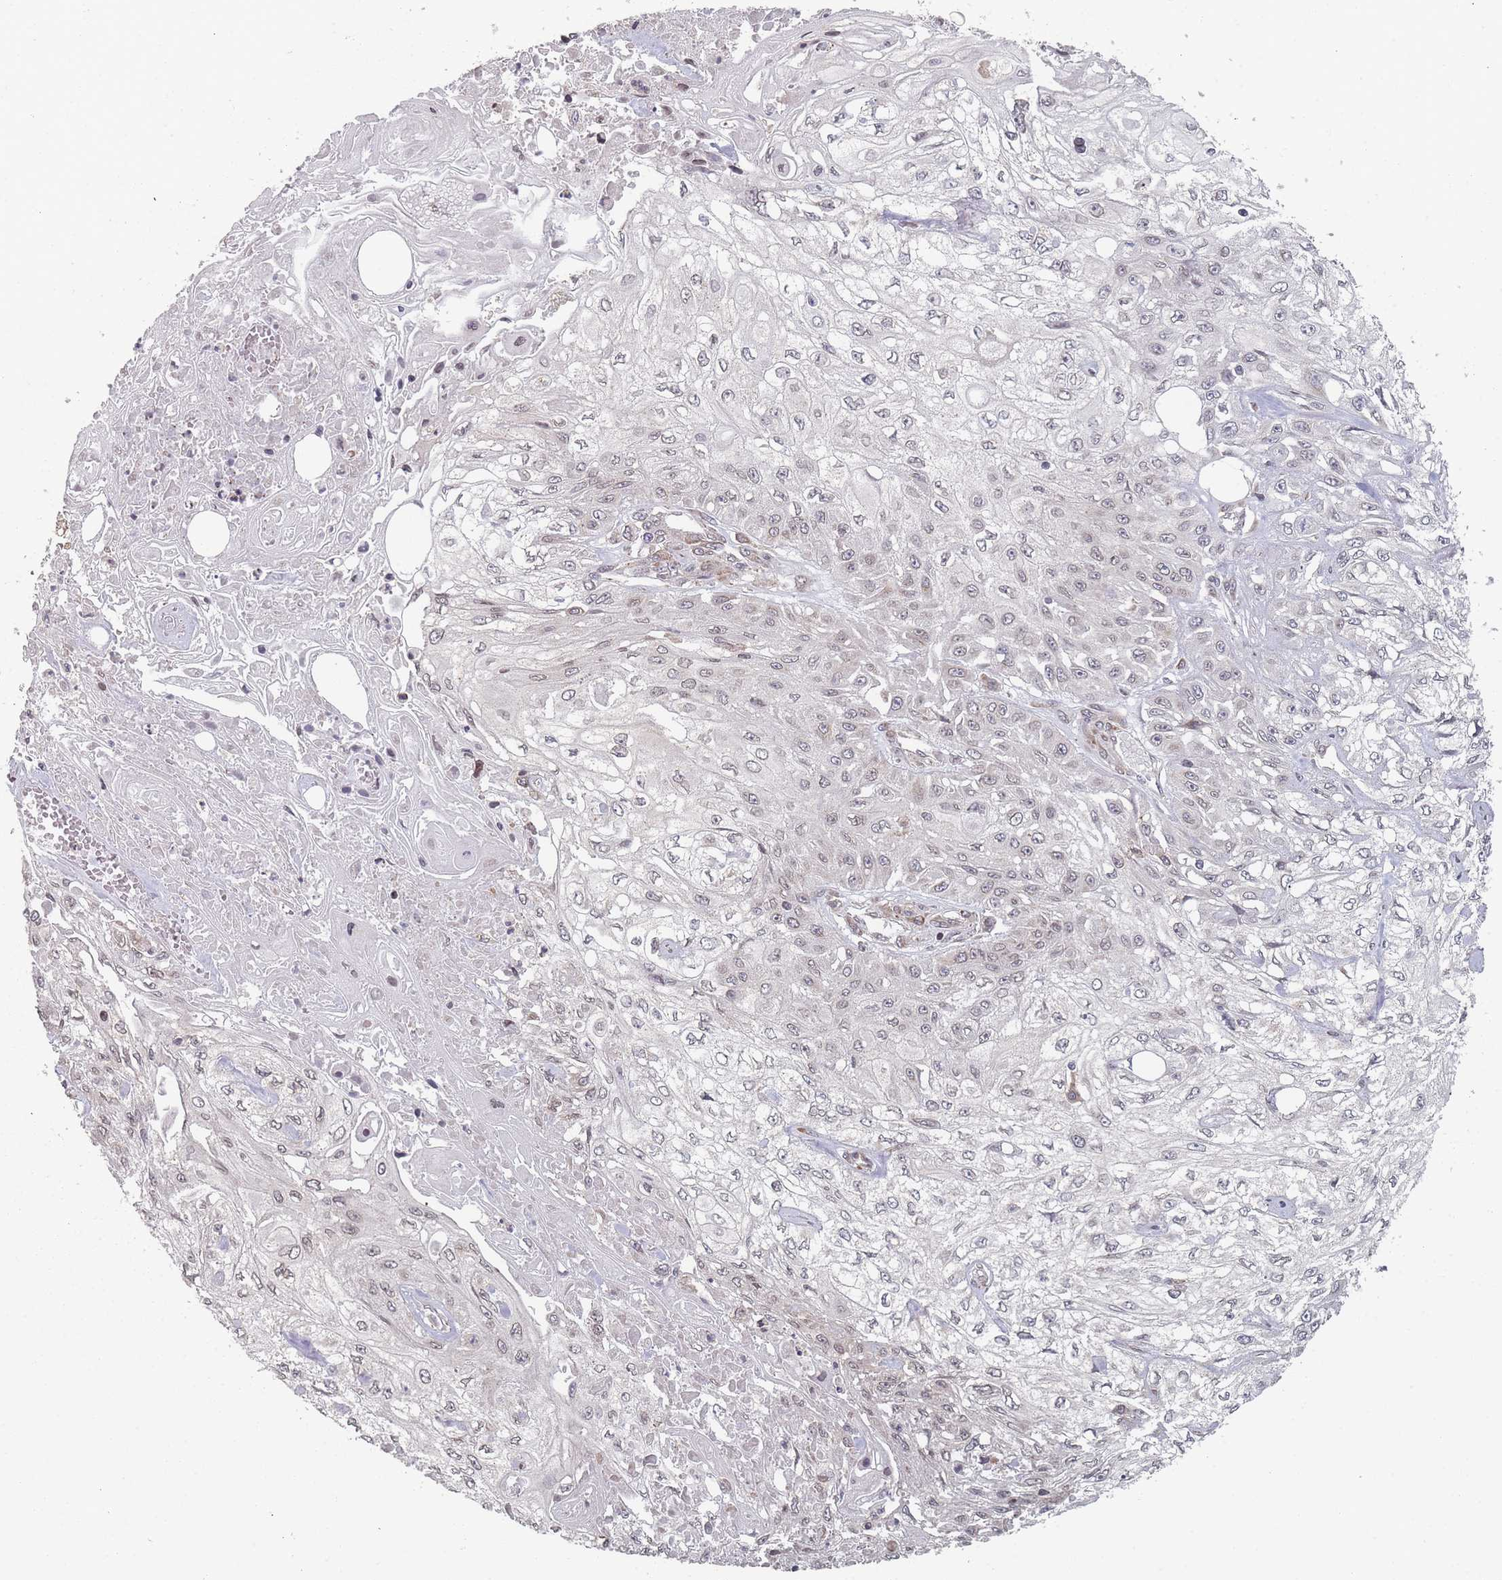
{"staining": {"intensity": "weak", "quantity": "<25%", "location": "nuclear"}, "tissue": "skin cancer", "cell_type": "Tumor cells", "image_type": "cancer", "snomed": [{"axis": "morphology", "description": "Squamous cell carcinoma, NOS"}, {"axis": "morphology", "description": "Squamous cell carcinoma, metastatic, NOS"}, {"axis": "topography", "description": "Skin"}, {"axis": "topography", "description": "Lymph node"}], "caption": "This photomicrograph is of skin cancer stained with IHC to label a protein in brown with the nuclei are counter-stained blue. There is no expression in tumor cells. (DAB (3,3'-diaminobenzidine) immunohistochemistry (IHC), high magnification).", "gene": "TBC1D25", "patient": {"sex": "male", "age": 75}}